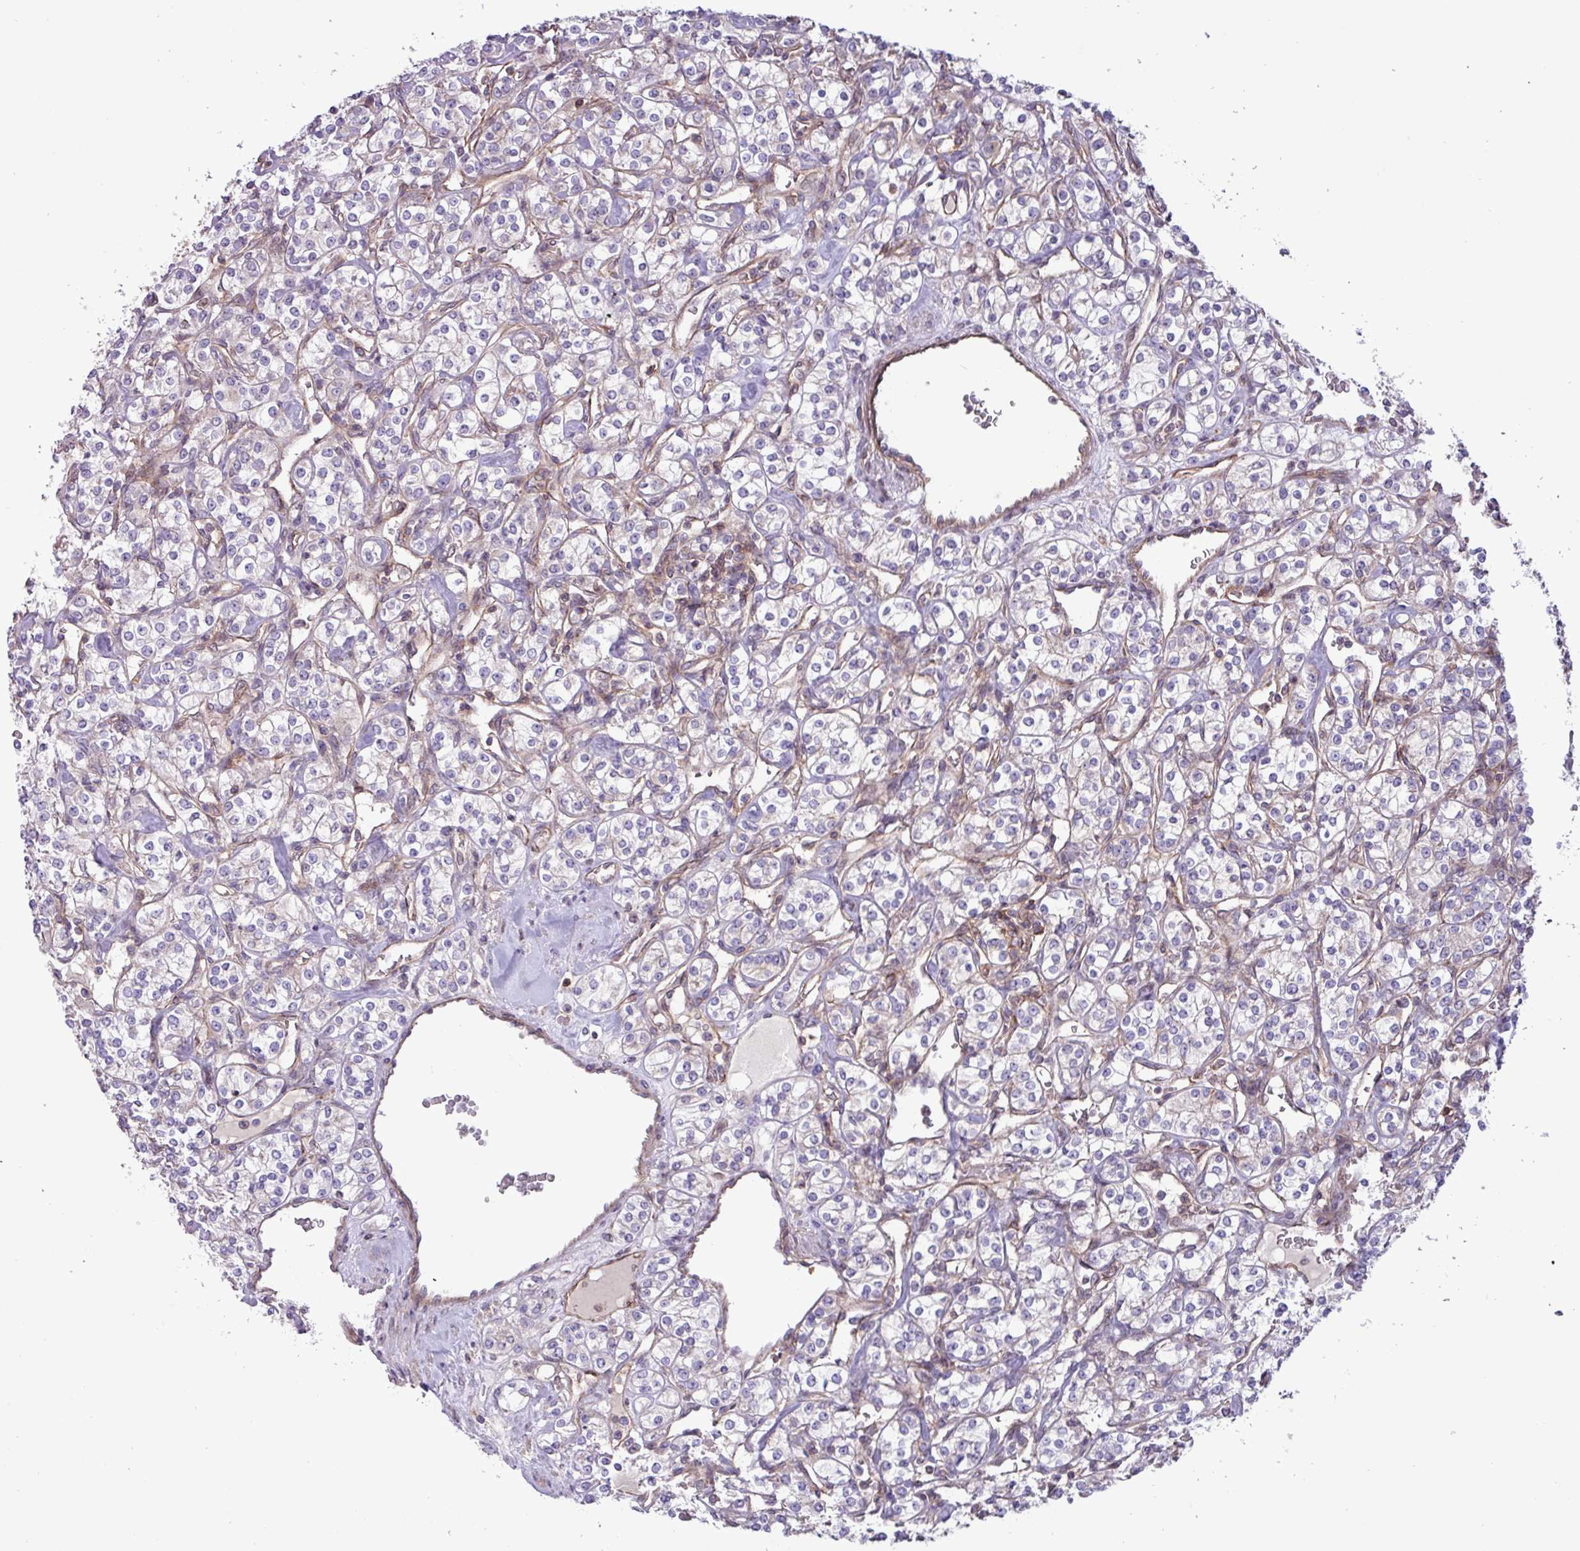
{"staining": {"intensity": "negative", "quantity": "none", "location": "none"}, "tissue": "renal cancer", "cell_type": "Tumor cells", "image_type": "cancer", "snomed": [{"axis": "morphology", "description": "Adenocarcinoma, NOS"}, {"axis": "topography", "description": "Kidney"}], "caption": "High magnification brightfield microscopy of renal cancer (adenocarcinoma) stained with DAB (3,3'-diaminobenzidine) (brown) and counterstained with hematoxylin (blue): tumor cells show no significant positivity.", "gene": "CNTRL", "patient": {"sex": "male", "age": 77}}